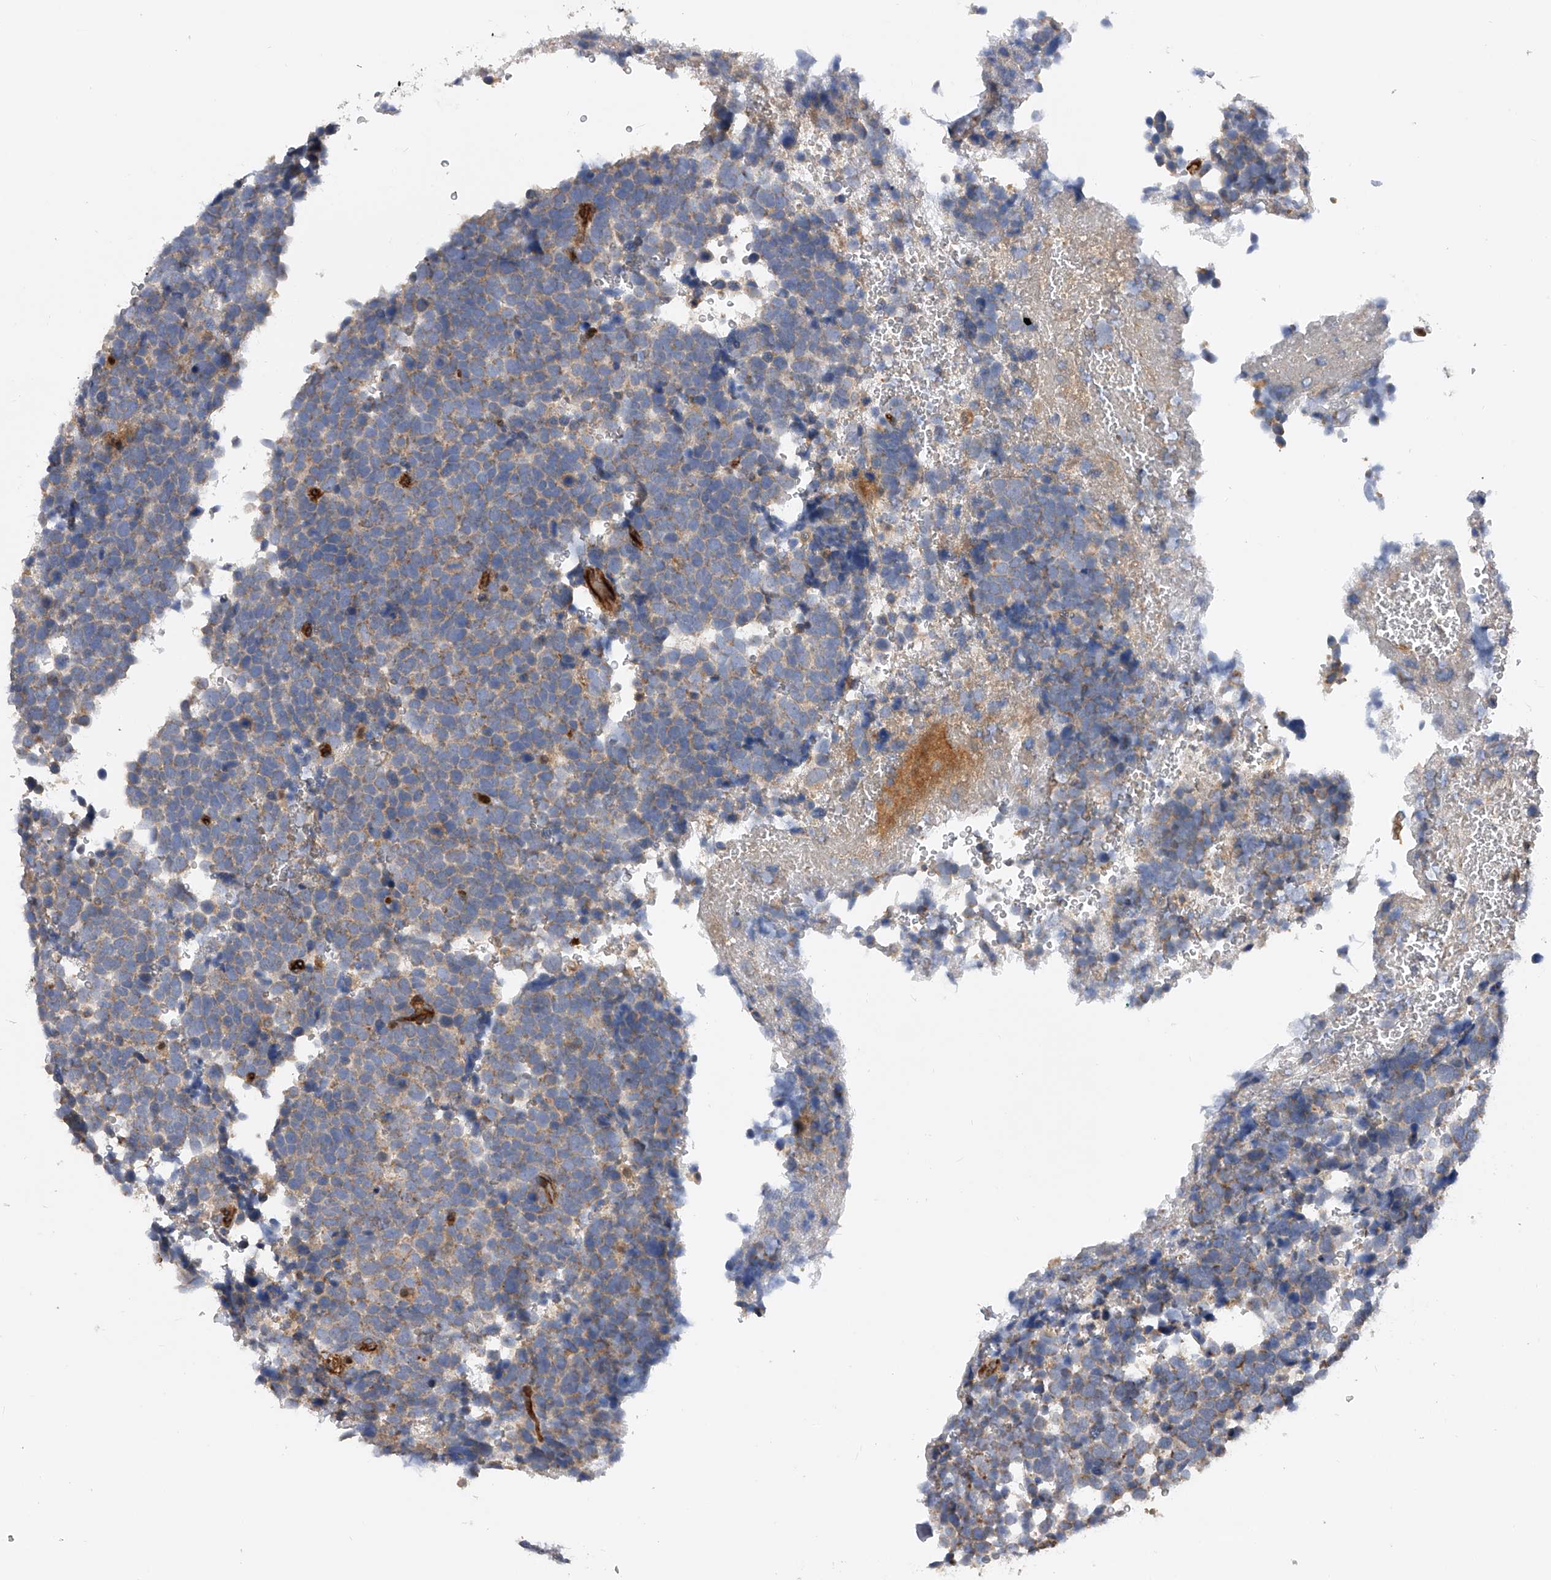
{"staining": {"intensity": "weak", "quantity": ">75%", "location": "cytoplasmic/membranous"}, "tissue": "urothelial cancer", "cell_type": "Tumor cells", "image_type": "cancer", "snomed": [{"axis": "morphology", "description": "Urothelial carcinoma, High grade"}, {"axis": "topography", "description": "Urinary bladder"}], "caption": "High-power microscopy captured an immunohistochemistry (IHC) image of high-grade urothelial carcinoma, revealing weak cytoplasmic/membranous staining in about >75% of tumor cells.", "gene": "PDSS2", "patient": {"sex": "female", "age": 82}}